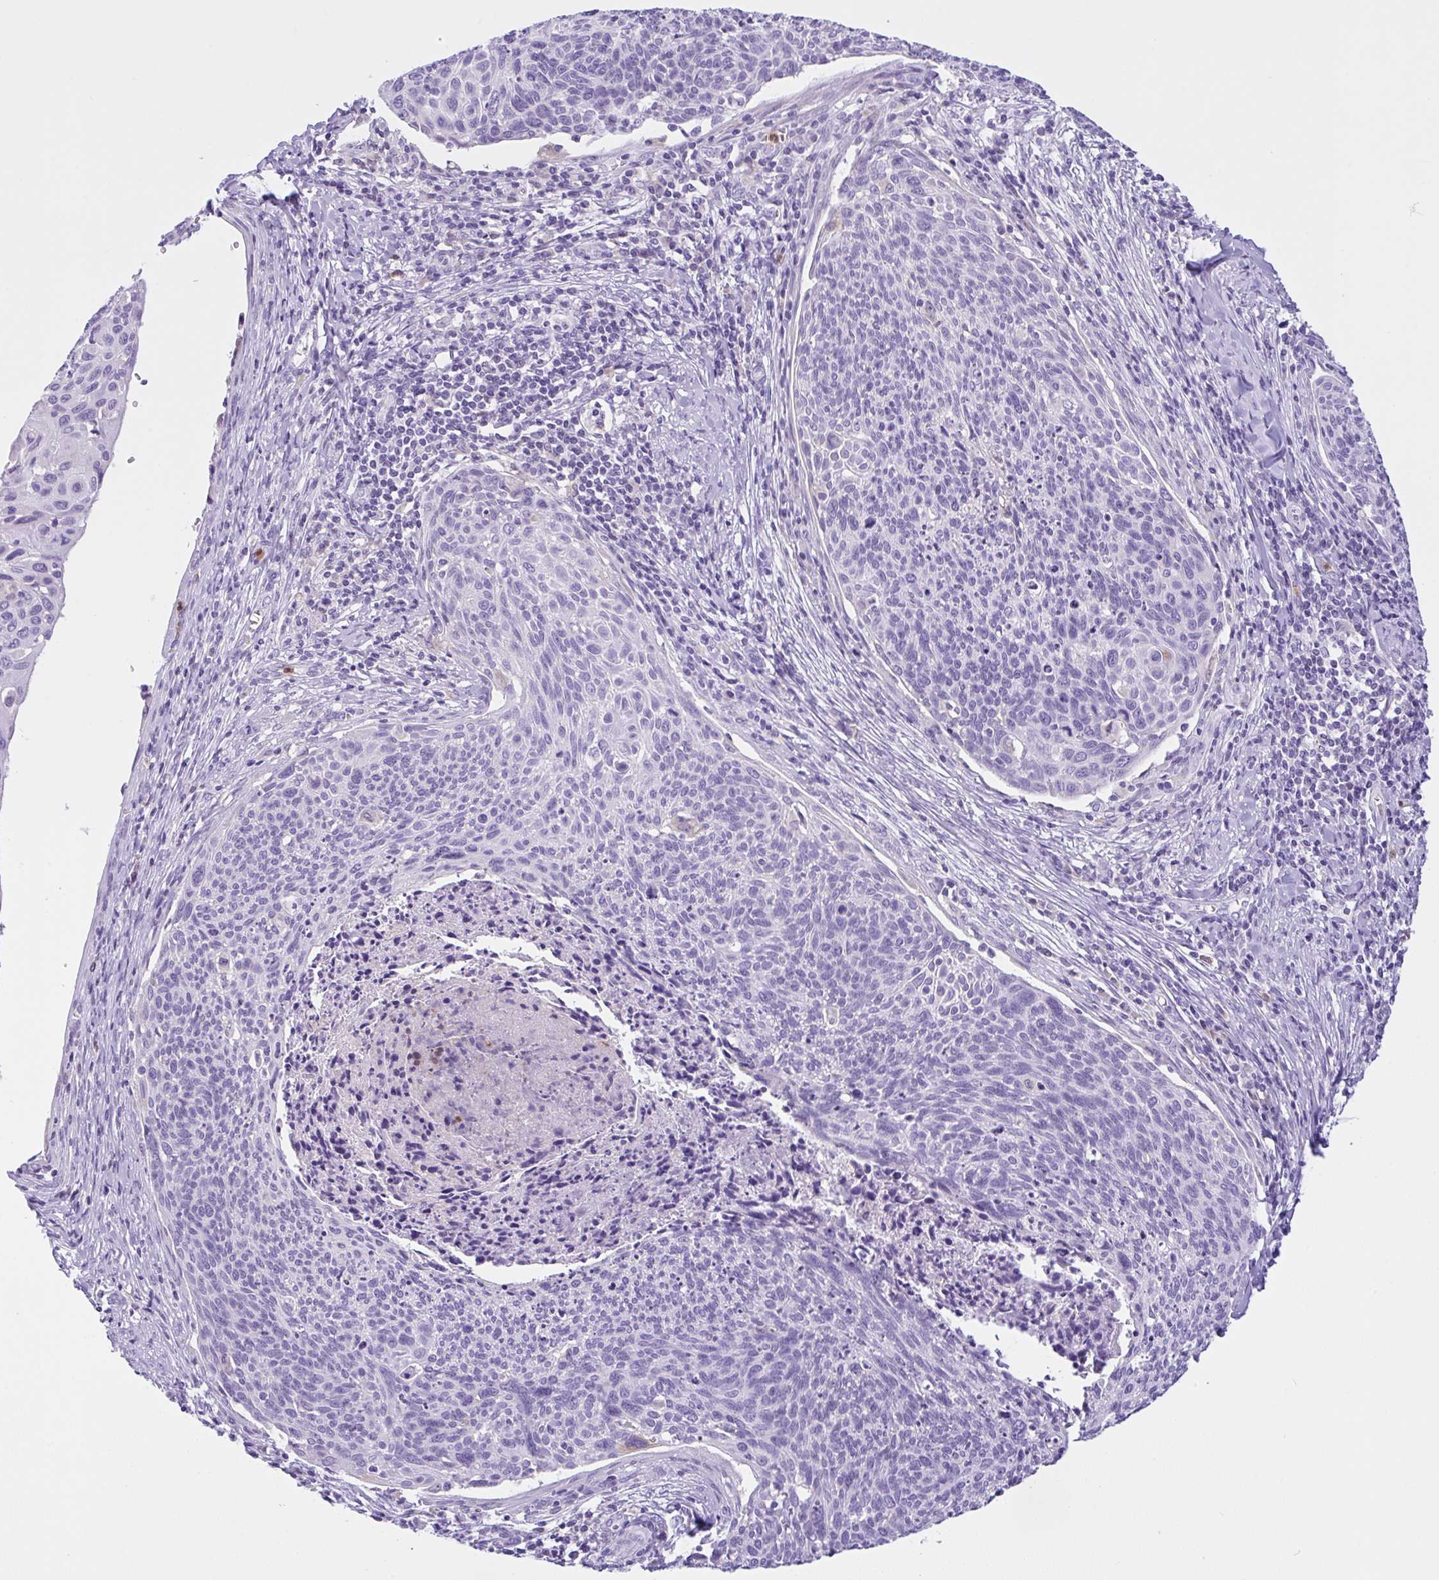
{"staining": {"intensity": "negative", "quantity": "none", "location": "none"}, "tissue": "cervical cancer", "cell_type": "Tumor cells", "image_type": "cancer", "snomed": [{"axis": "morphology", "description": "Squamous cell carcinoma, NOS"}, {"axis": "topography", "description": "Cervix"}], "caption": "Immunohistochemistry (IHC) image of neoplastic tissue: squamous cell carcinoma (cervical) stained with DAB (3,3'-diaminobenzidine) exhibits no significant protein staining in tumor cells.", "gene": "NCF1", "patient": {"sex": "female", "age": 49}}